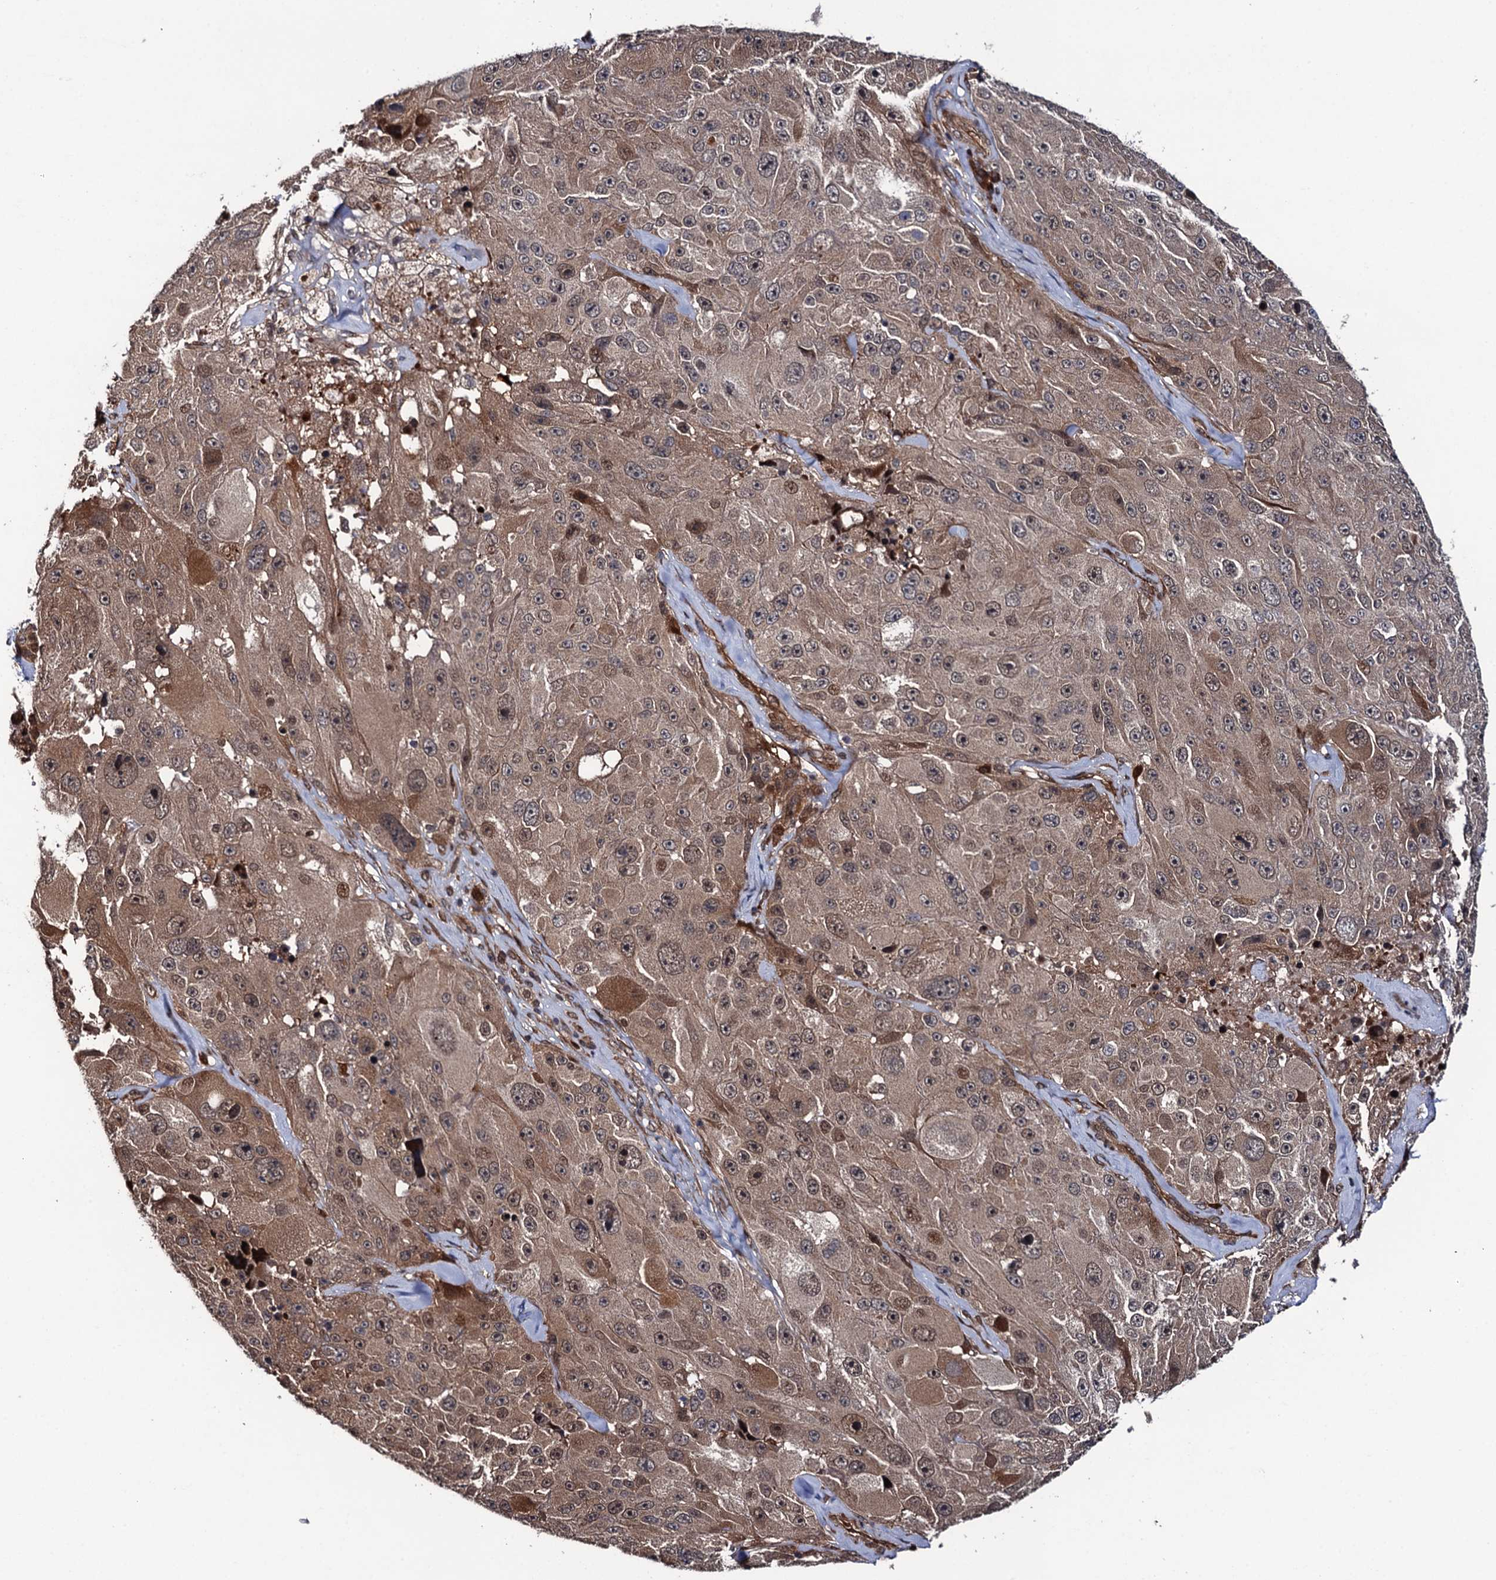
{"staining": {"intensity": "moderate", "quantity": ">75%", "location": "cytoplasmic/membranous,nuclear"}, "tissue": "melanoma", "cell_type": "Tumor cells", "image_type": "cancer", "snomed": [{"axis": "morphology", "description": "Malignant melanoma, Metastatic site"}, {"axis": "topography", "description": "Lymph node"}], "caption": "Human melanoma stained for a protein (brown) reveals moderate cytoplasmic/membranous and nuclear positive staining in about >75% of tumor cells.", "gene": "CDC23", "patient": {"sex": "male", "age": 62}}